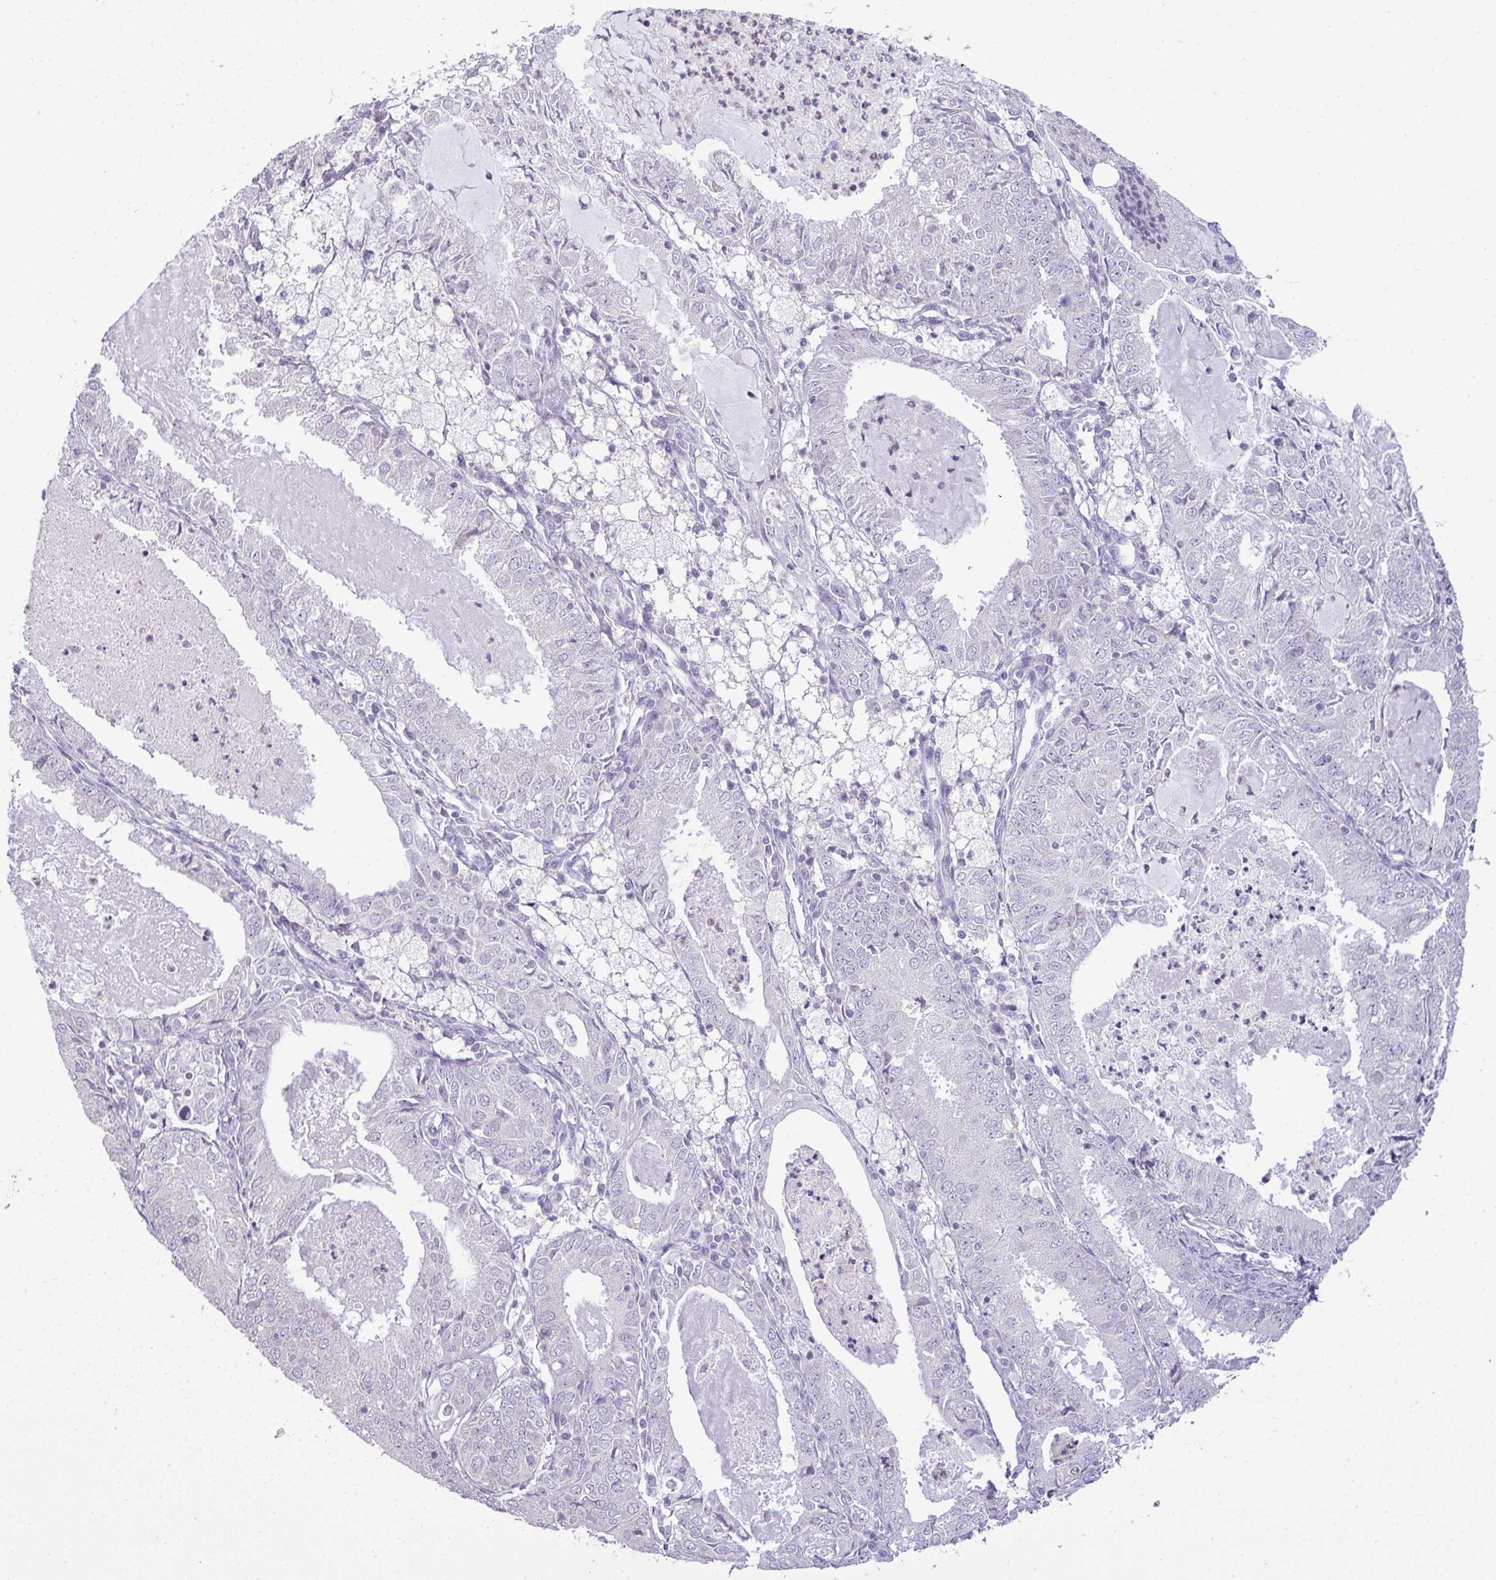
{"staining": {"intensity": "negative", "quantity": "none", "location": "none"}, "tissue": "endometrial cancer", "cell_type": "Tumor cells", "image_type": "cancer", "snomed": [{"axis": "morphology", "description": "Adenocarcinoma, NOS"}, {"axis": "topography", "description": "Endometrium"}], "caption": "Tumor cells show no significant protein expression in endometrial cancer (adenocarcinoma).", "gene": "HBEGF", "patient": {"sex": "female", "age": 57}}